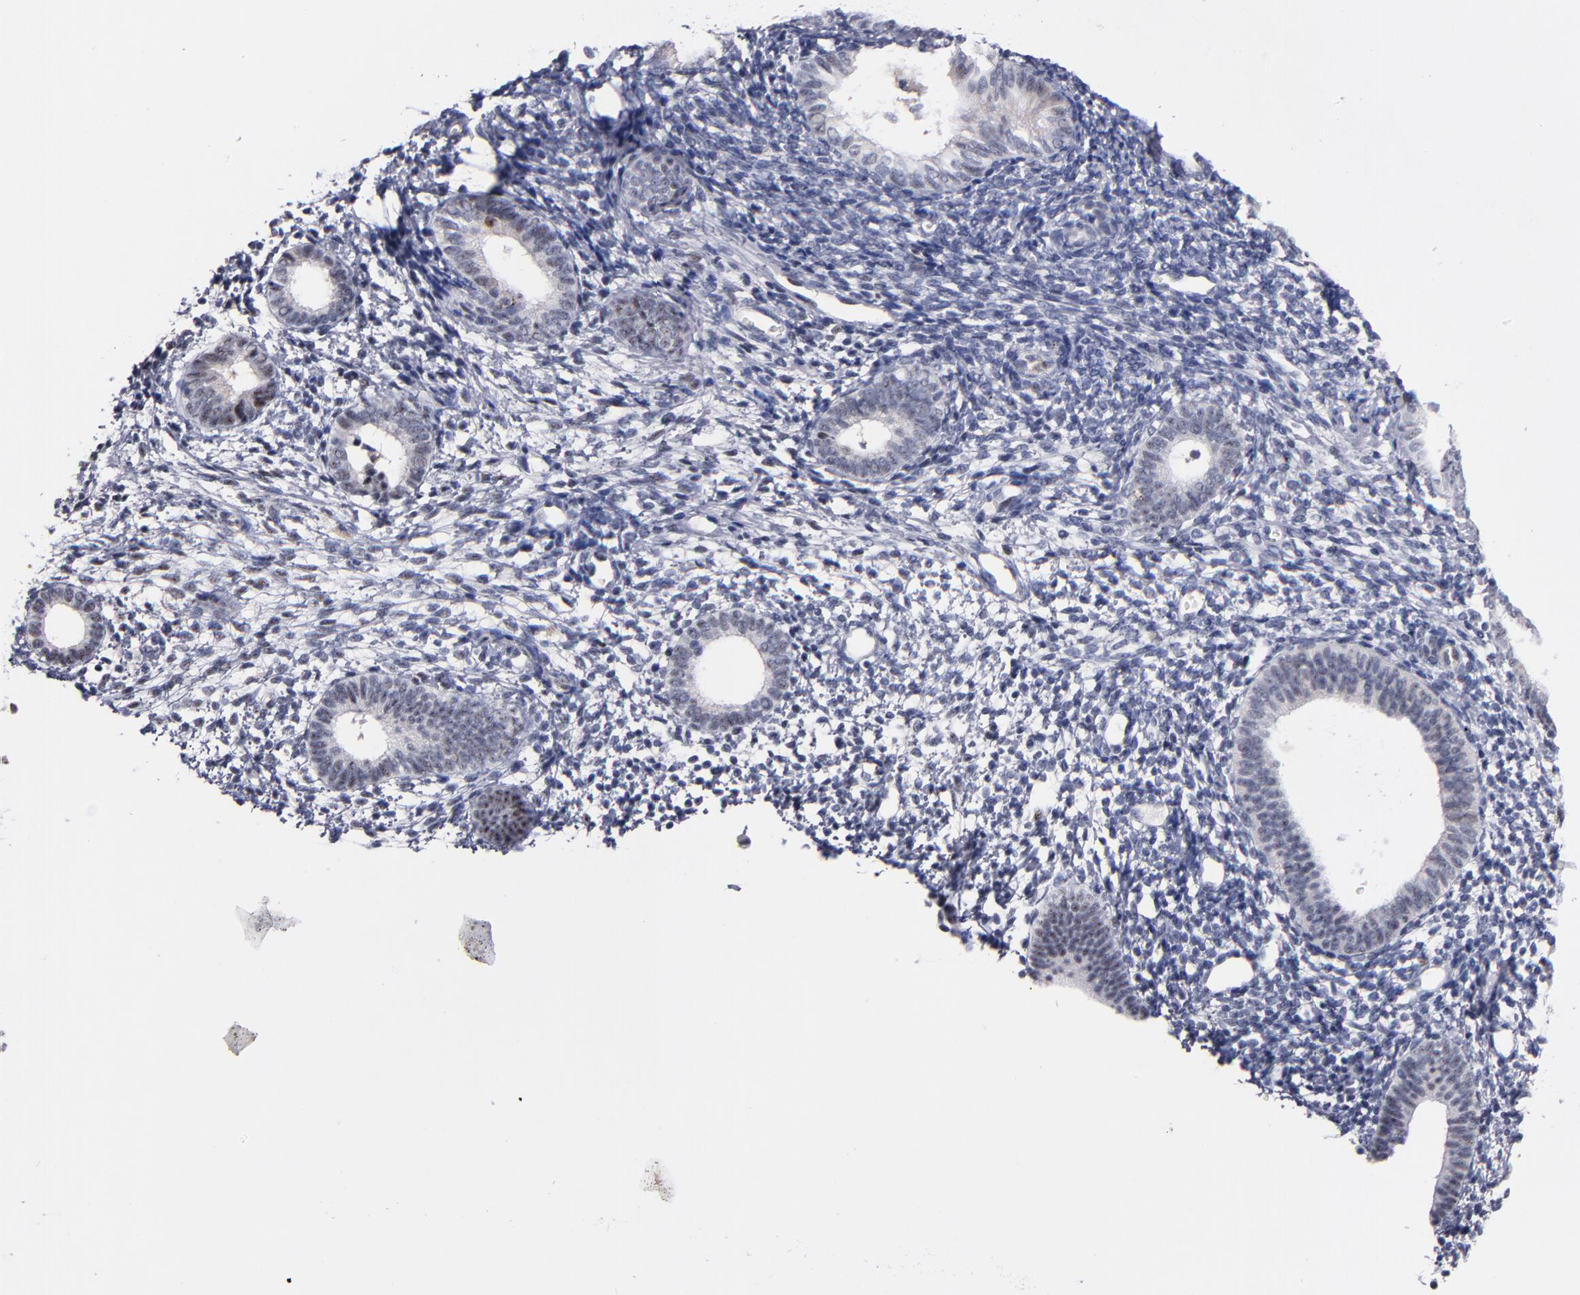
{"staining": {"intensity": "negative", "quantity": "none", "location": "none"}, "tissue": "endometrium", "cell_type": "Cells in endometrial stroma", "image_type": "normal", "snomed": [{"axis": "morphology", "description": "Normal tissue, NOS"}, {"axis": "topography", "description": "Smooth muscle"}, {"axis": "topography", "description": "Endometrium"}], "caption": "Immunohistochemical staining of unremarkable endometrium exhibits no significant staining in cells in endometrial stroma. (Immunohistochemistry, brightfield microscopy, high magnification).", "gene": "RAF1", "patient": {"sex": "female", "age": 57}}